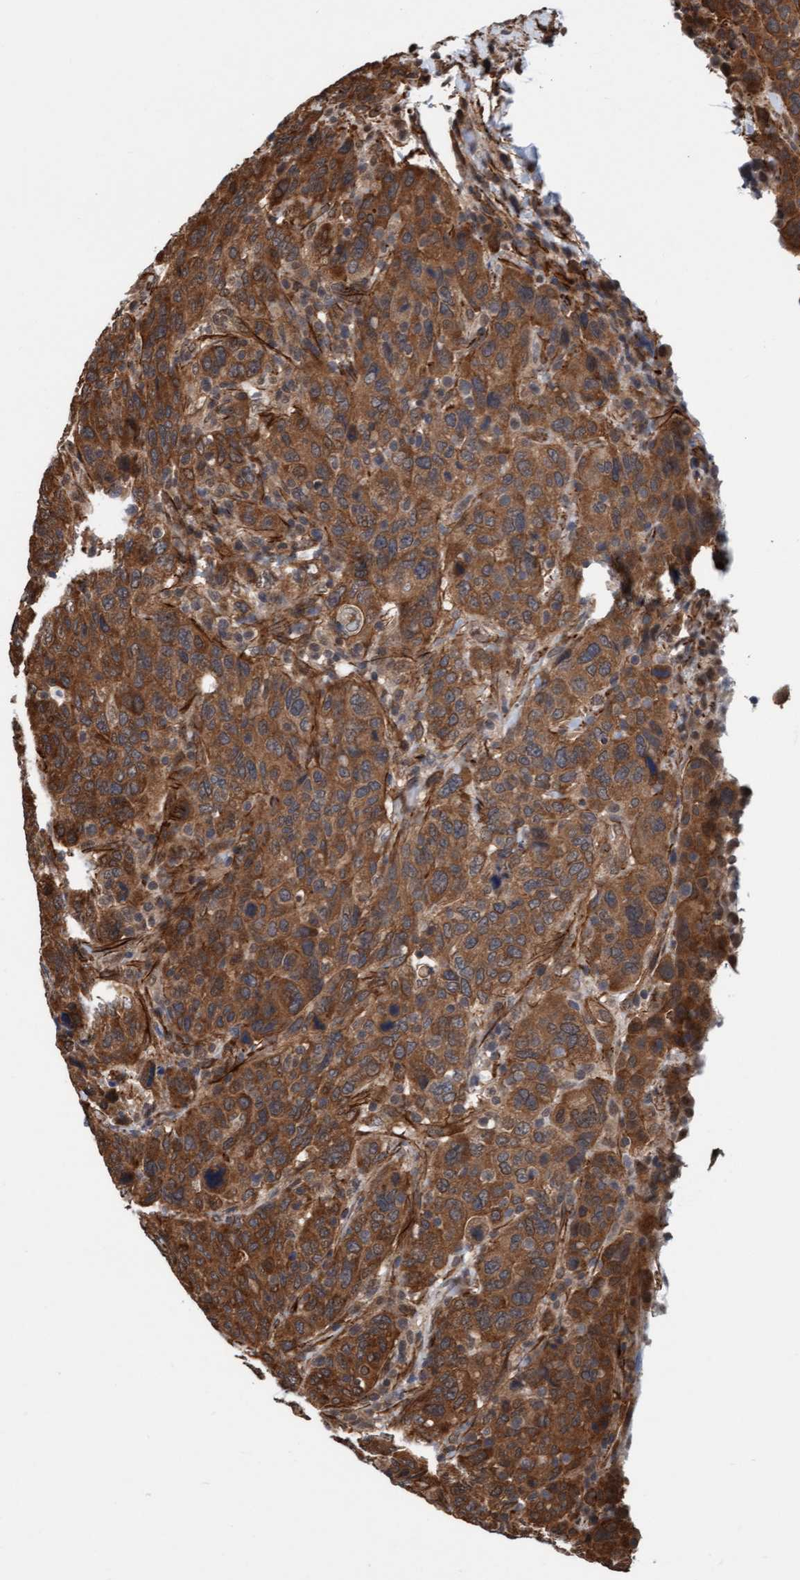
{"staining": {"intensity": "strong", "quantity": ">75%", "location": "cytoplasmic/membranous"}, "tissue": "breast cancer", "cell_type": "Tumor cells", "image_type": "cancer", "snomed": [{"axis": "morphology", "description": "Duct carcinoma"}, {"axis": "topography", "description": "Breast"}], "caption": "IHC (DAB) staining of human breast invasive ductal carcinoma exhibits strong cytoplasmic/membranous protein expression in about >75% of tumor cells.", "gene": "STXBP4", "patient": {"sex": "female", "age": 37}}